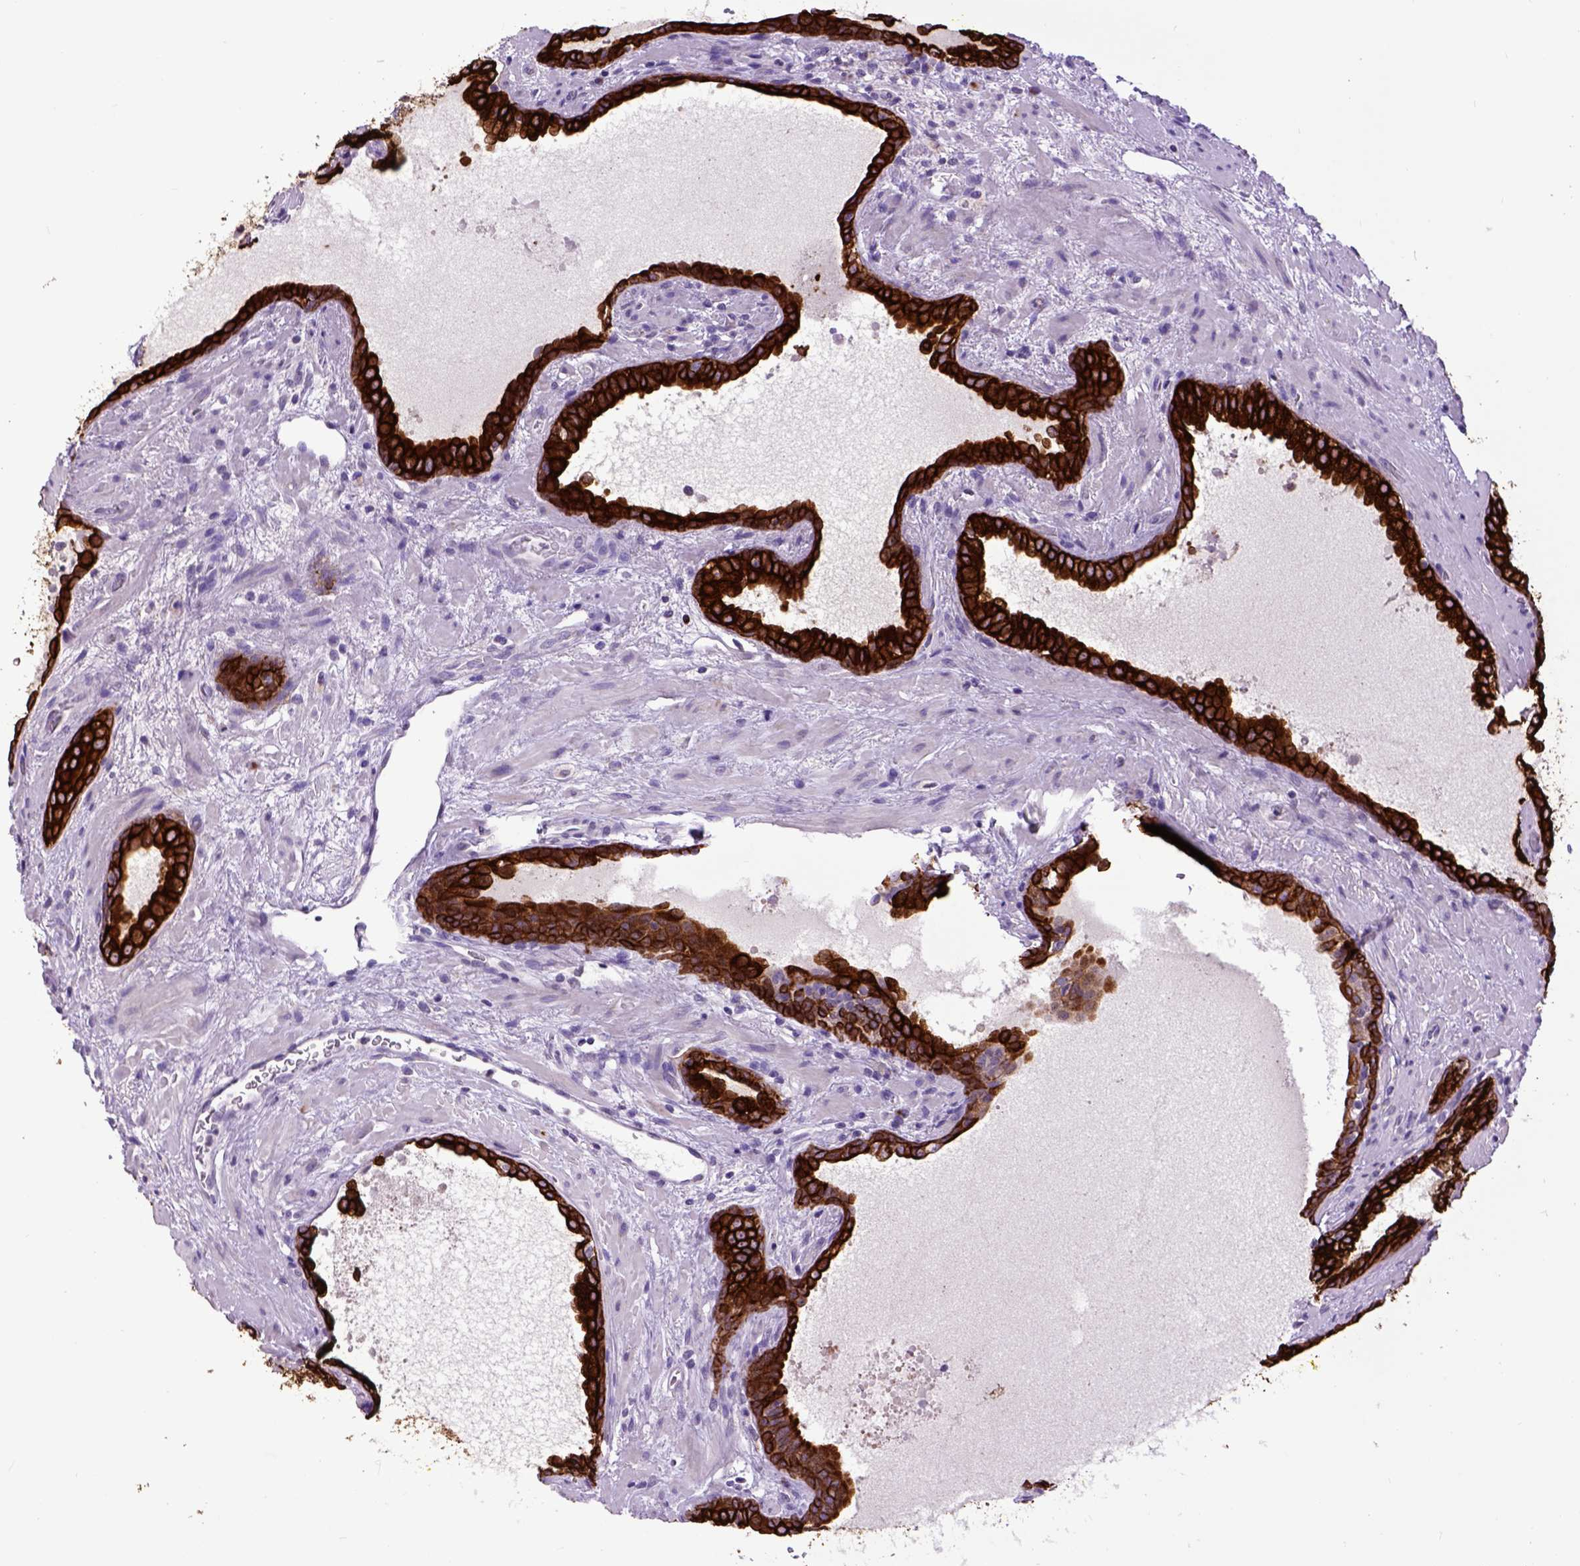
{"staining": {"intensity": "strong", "quantity": ">75%", "location": "cytoplasmic/membranous"}, "tissue": "prostate cancer", "cell_type": "Tumor cells", "image_type": "cancer", "snomed": [{"axis": "morphology", "description": "Adenocarcinoma, NOS"}, {"axis": "topography", "description": "Prostate"}], "caption": "Adenocarcinoma (prostate) was stained to show a protein in brown. There is high levels of strong cytoplasmic/membranous positivity in about >75% of tumor cells.", "gene": "RAB25", "patient": {"sex": "male", "age": 66}}